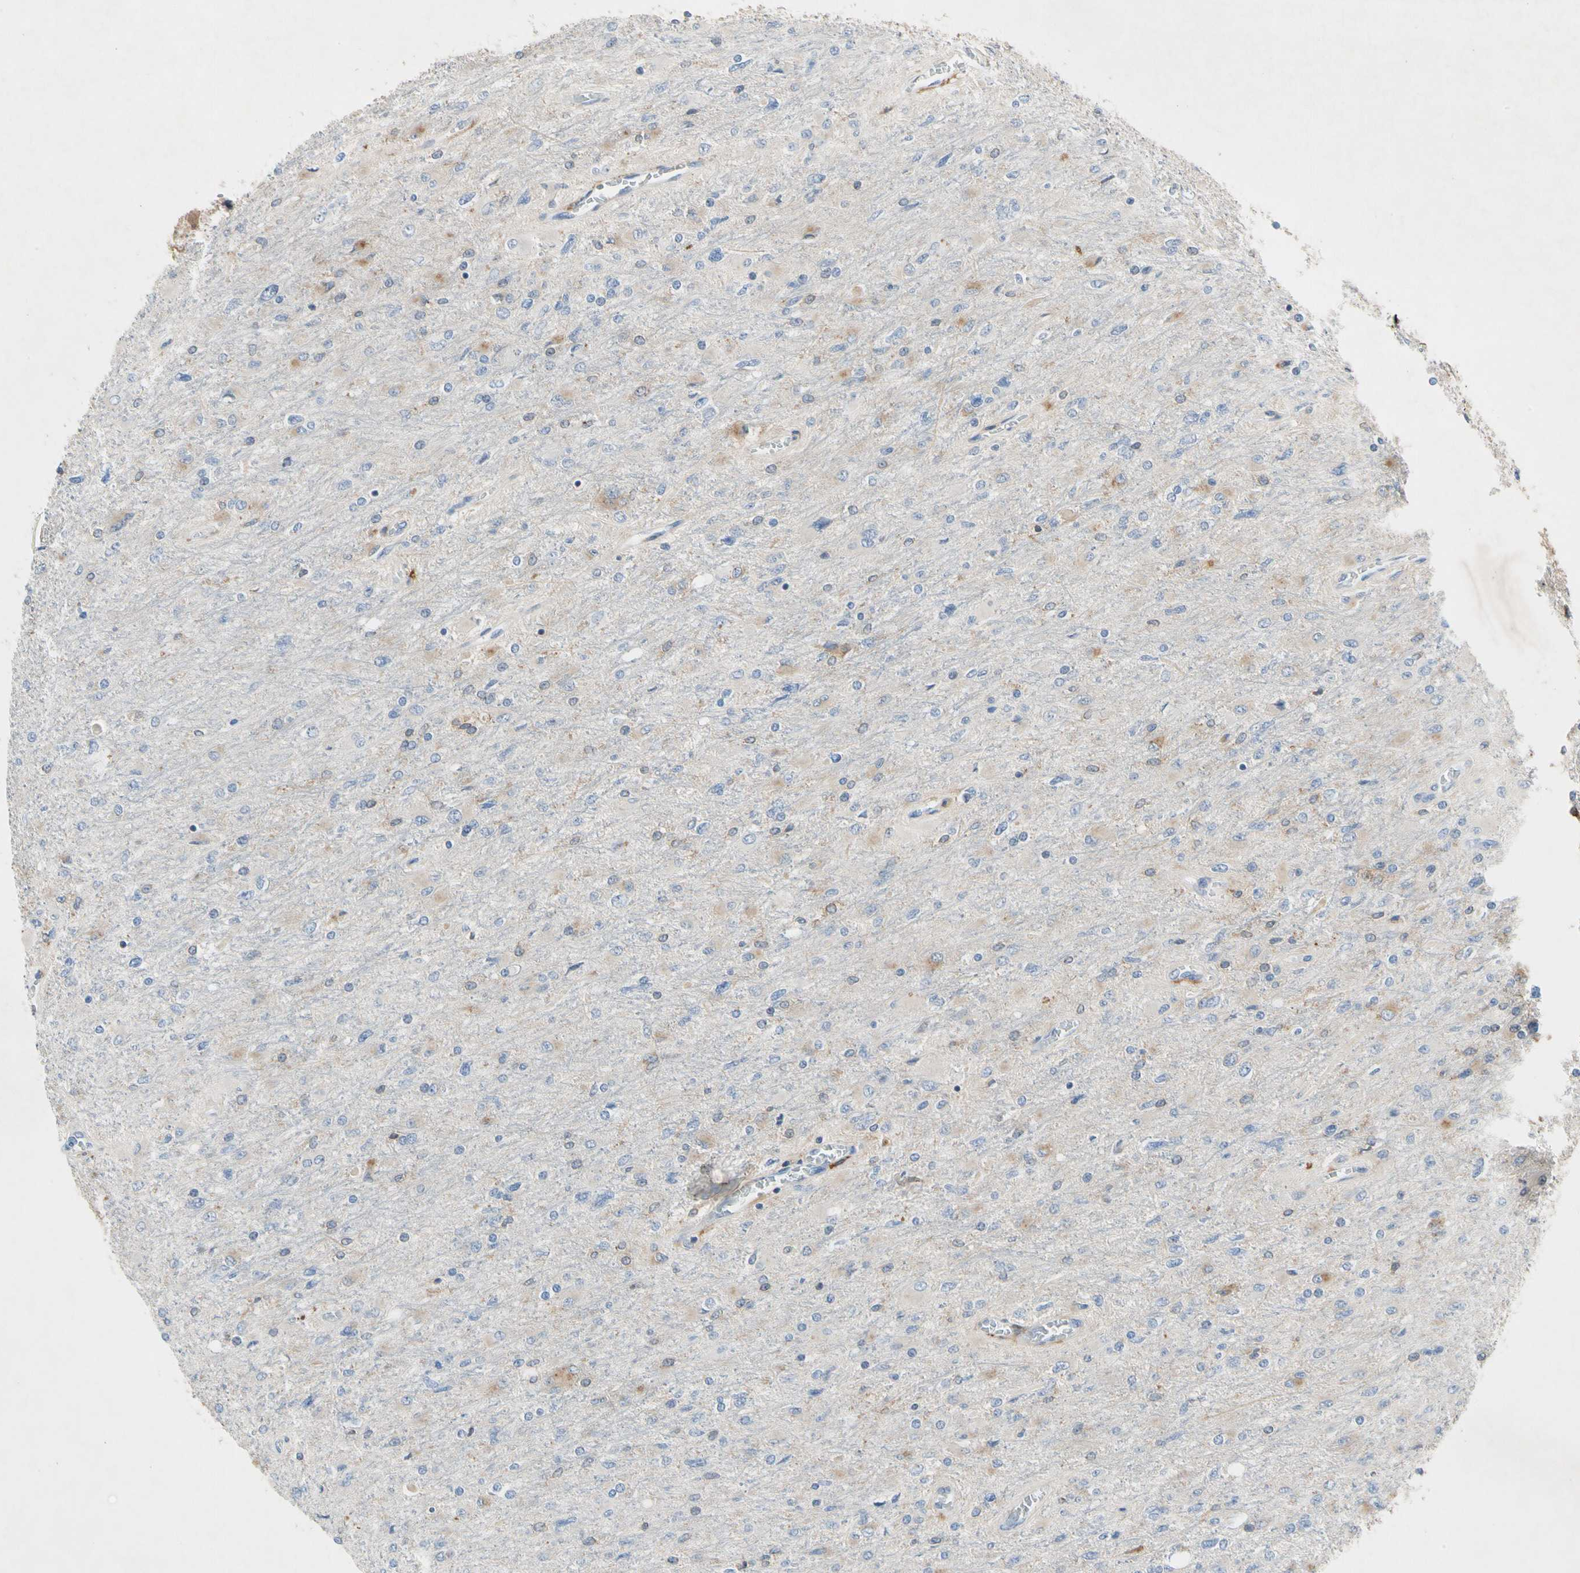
{"staining": {"intensity": "weak", "quantity": "25%-75%", "location": "cytoplasmic/membranous"}, "tissue": "glioma", "cell_type": "Tumor cells", "image_type": "cancer", "snomed": [{"axis": "morphology", "description": "Glioma, malignant, High grade"}, {"axis": "topography", "description": "Cerebral cortex"}], "caption": "Glioma stained for a protein demonstrates weak cytoplasmic/membranous positivity in tumor cells.", "gene": "GAS6", "patient": {"sex": "female", "age": 36}}